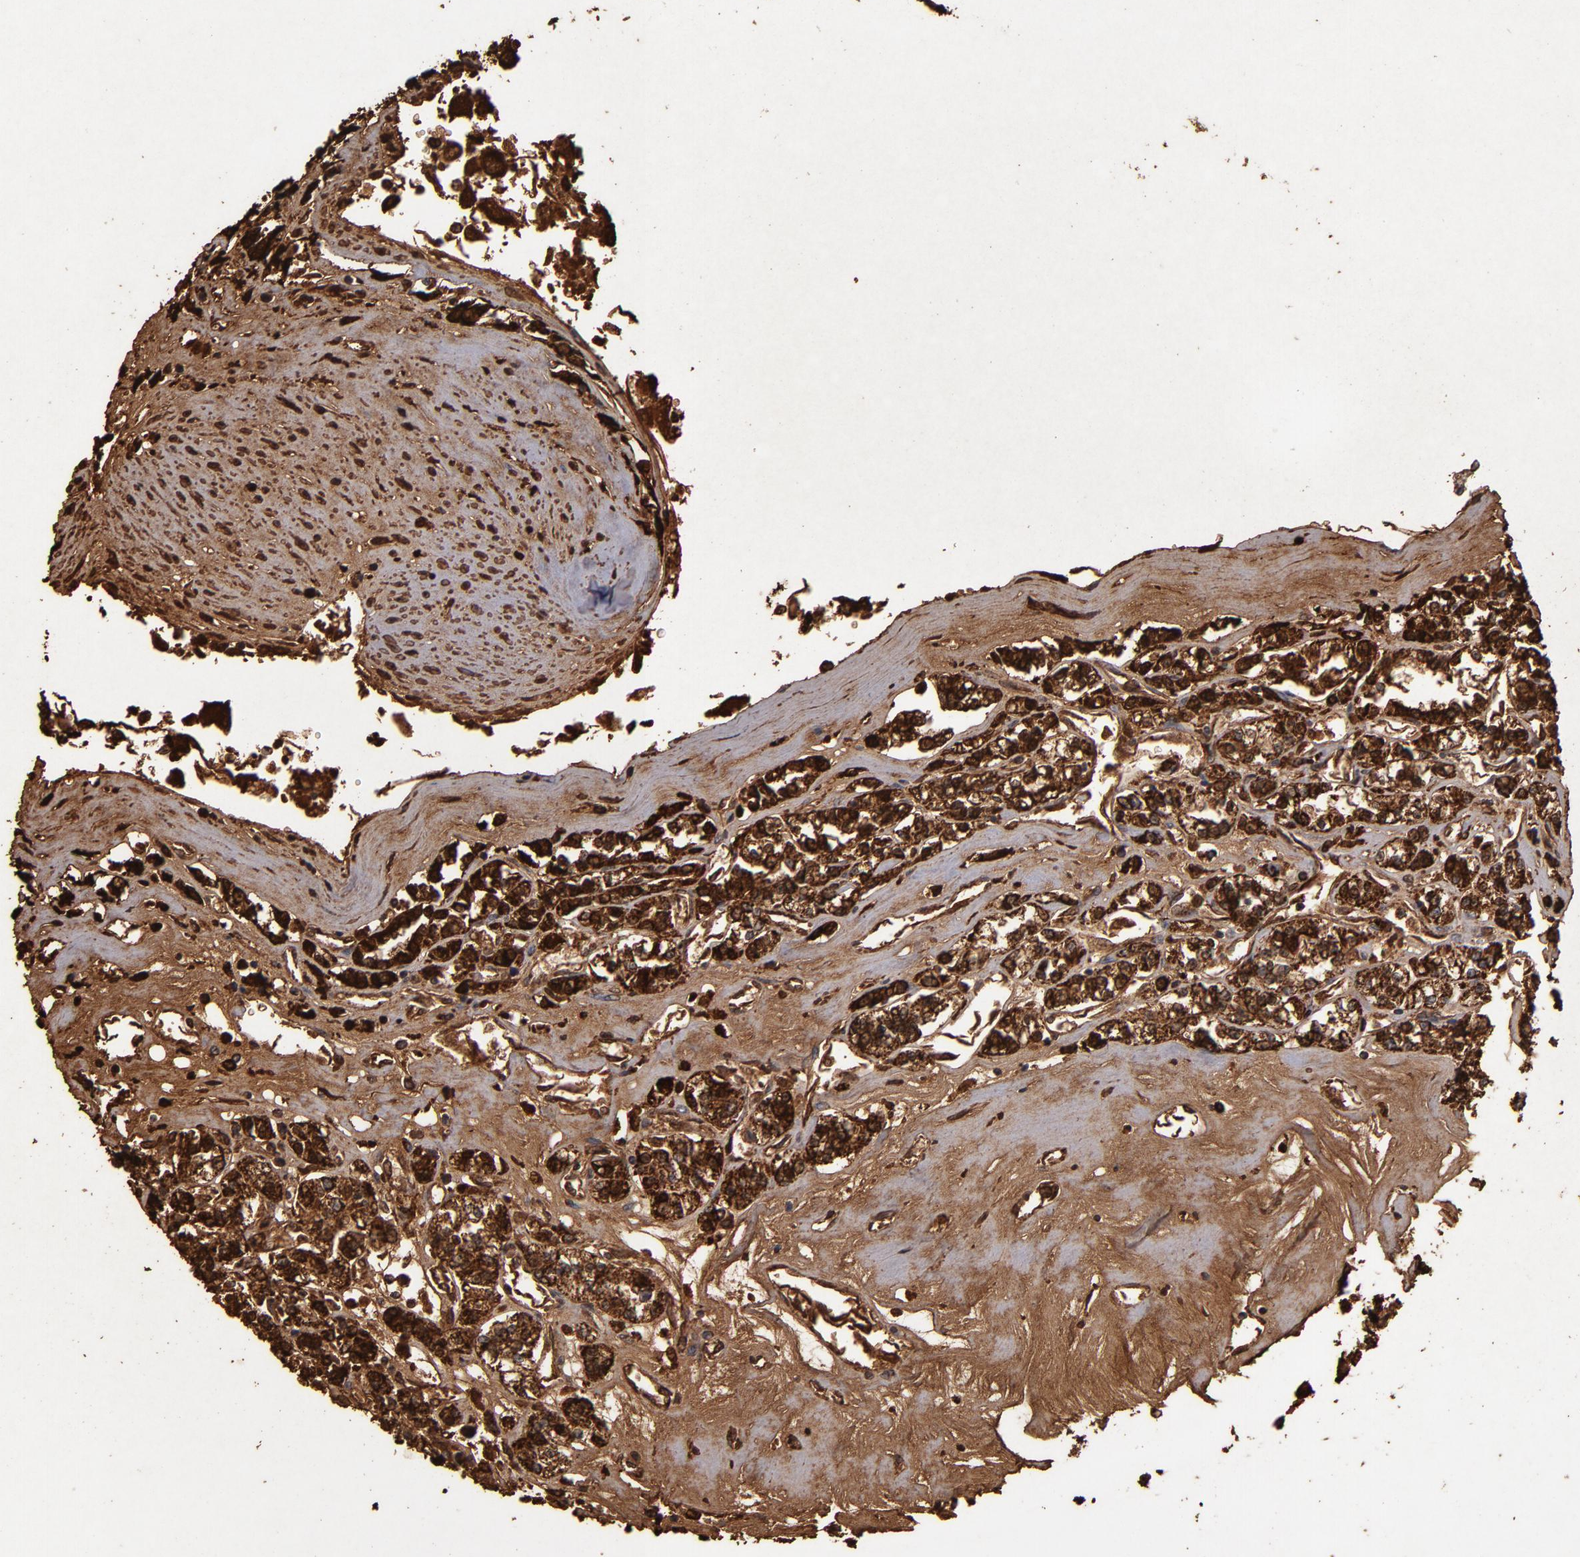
{"staining": {"intensity": "strong", "quantity": ">75%", "location": "cytoplasmic/membranous"}, "tissue": "renal cancer", "cell_type": "Tumor cells", "image_type": "cancer", "snomed": [{"axis": "morphology", "description": "Adenocarcinoma, NOS"}, {"axis": "topography", "description": "Kidney"}], "caption": "Immunohistochemistry (IHC) histopathology image of renal adenocarcinoma stained for a protein (brown), which displays high levels of strong cytoplasmic/membranous staining in approximately >75% of tumor cells.", "gene": "SOD2", "patient": {"sex": "female", "age": 76}}